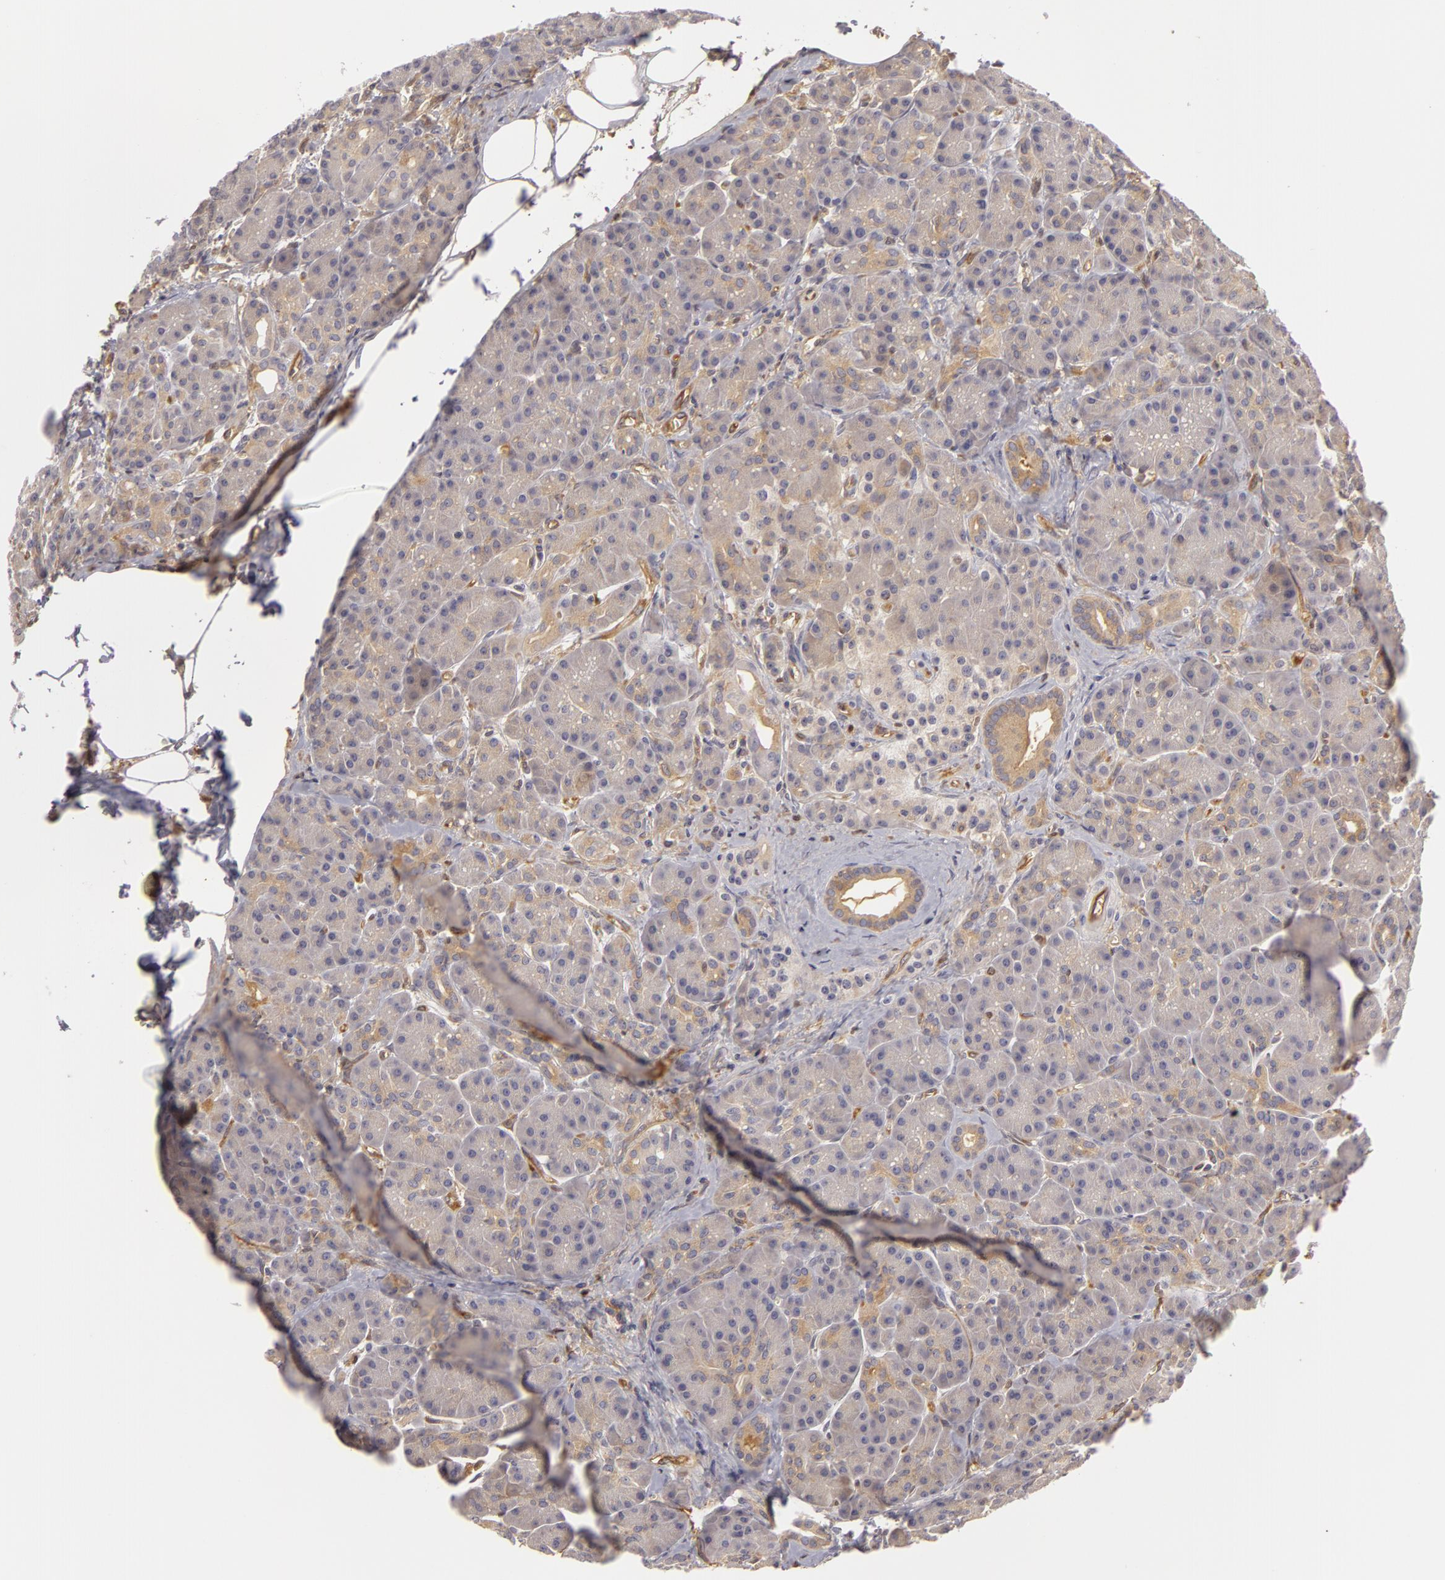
{"staining": {"intensity": "weak", "quantity": "<25%", "location": "cytoplasmic/membranous"}, "tissue": "pancreas", "cell_type": "Exocrine glandular cells", "image_type": "normal", "snomed": [{"axis": "morphology", "description": "Normal tissue, NOS"}, {"axis": "topography", "description": "Pancreas"}], "caption": "The histopathology image exhibits no staining of exocrine glandular cells in benign pancreas.", "gene": "ZNF229", "patient": {"sex": "male", "age": 73}}